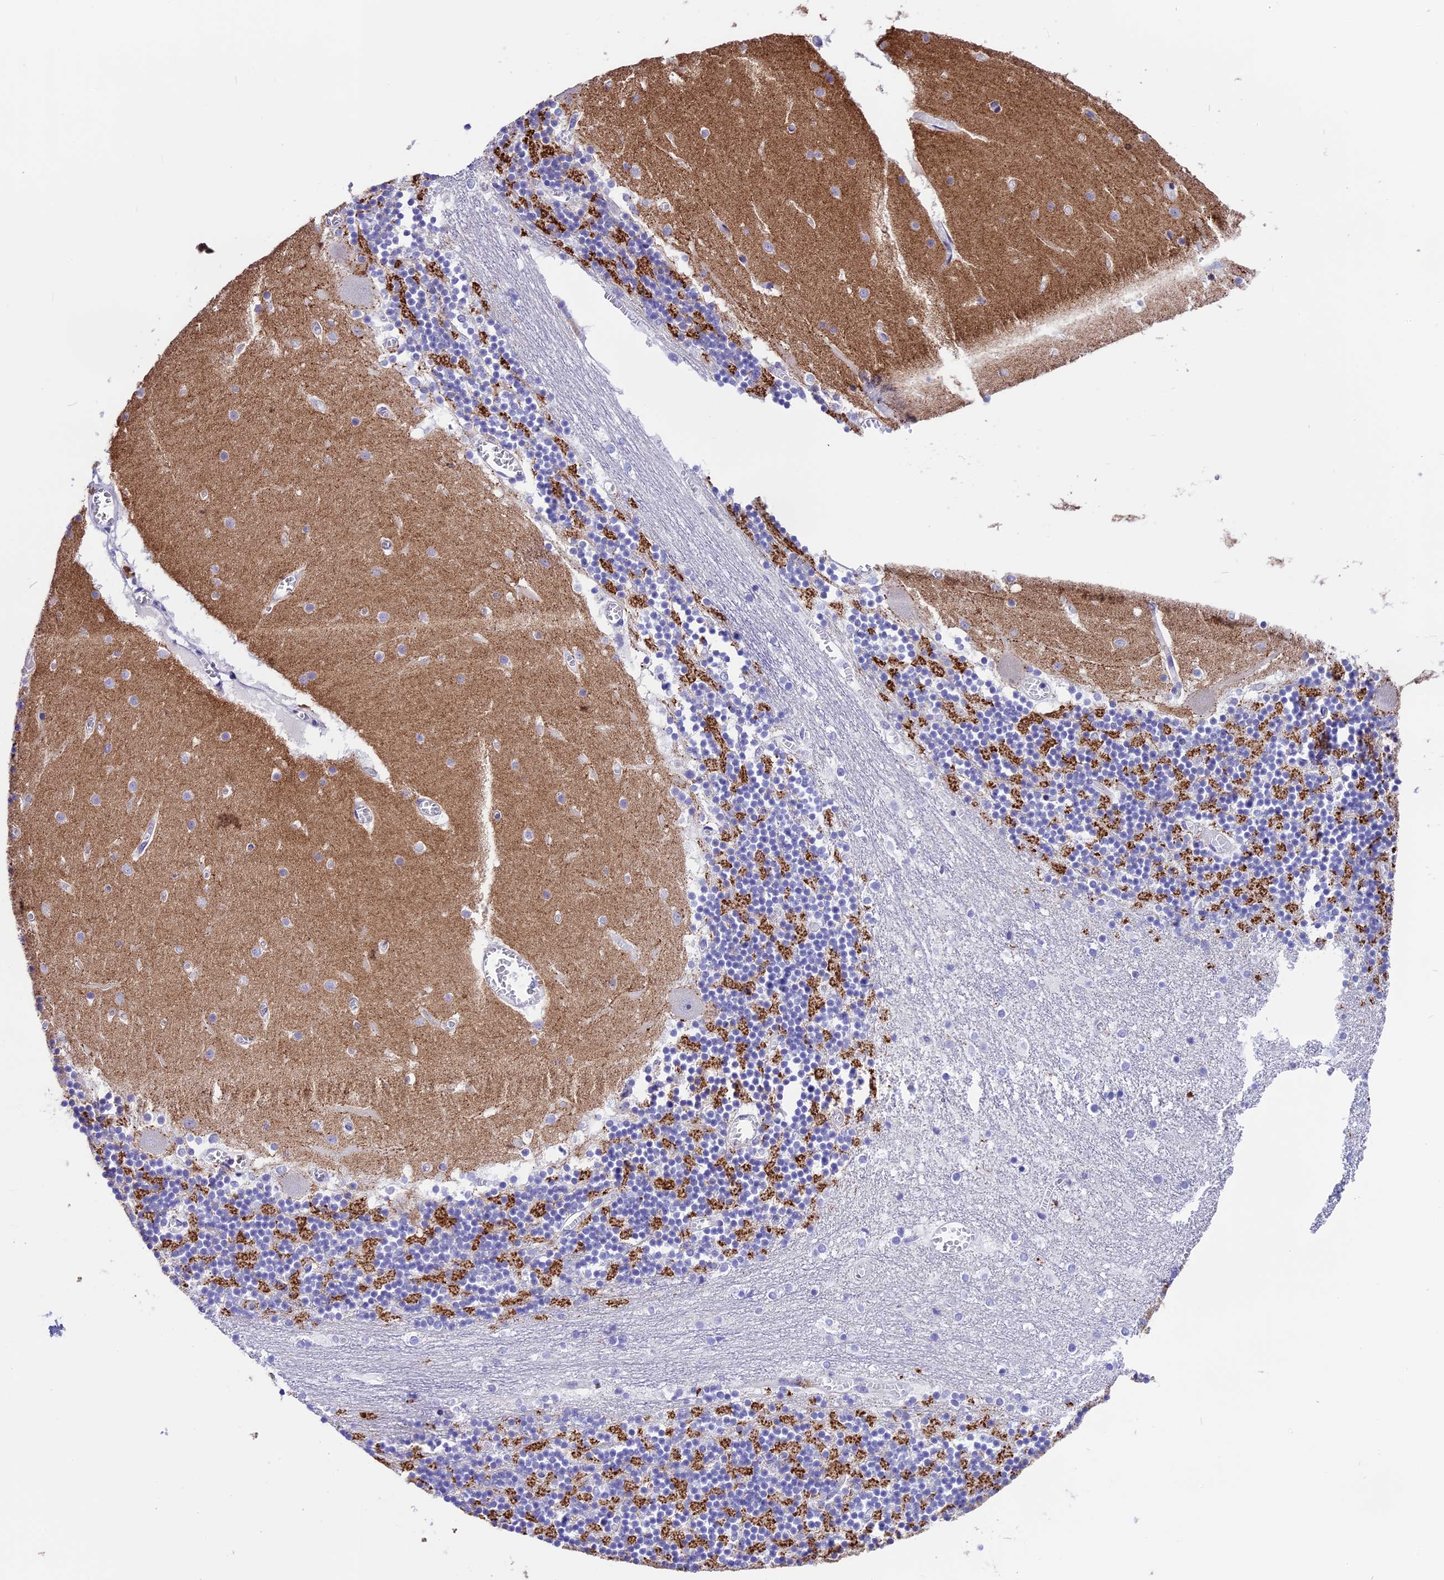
{"staining": {"intensity": "moderate", "quantity": "<25%", "location": "cytoplasmic/membranous"}, "tissue": "cerebellum", "cell_type": "Cells in granular layer", "image_type": "normal", "snomed": [{"axis": "morphology", "description": "Normal tissue, NOS"}, {"axis": "topography", "description": "Cerebellum"}], "caption": "Cerebellum stained with immunohistochemistry (IHC) reveals moderate cytoplasmic/membranous staining in approximately <25% of cells in granular layer. (IHC, brightfield microscopy, high magnification).", "gene": "PRR15", "patient": {"sex": "female", "age": 28}}